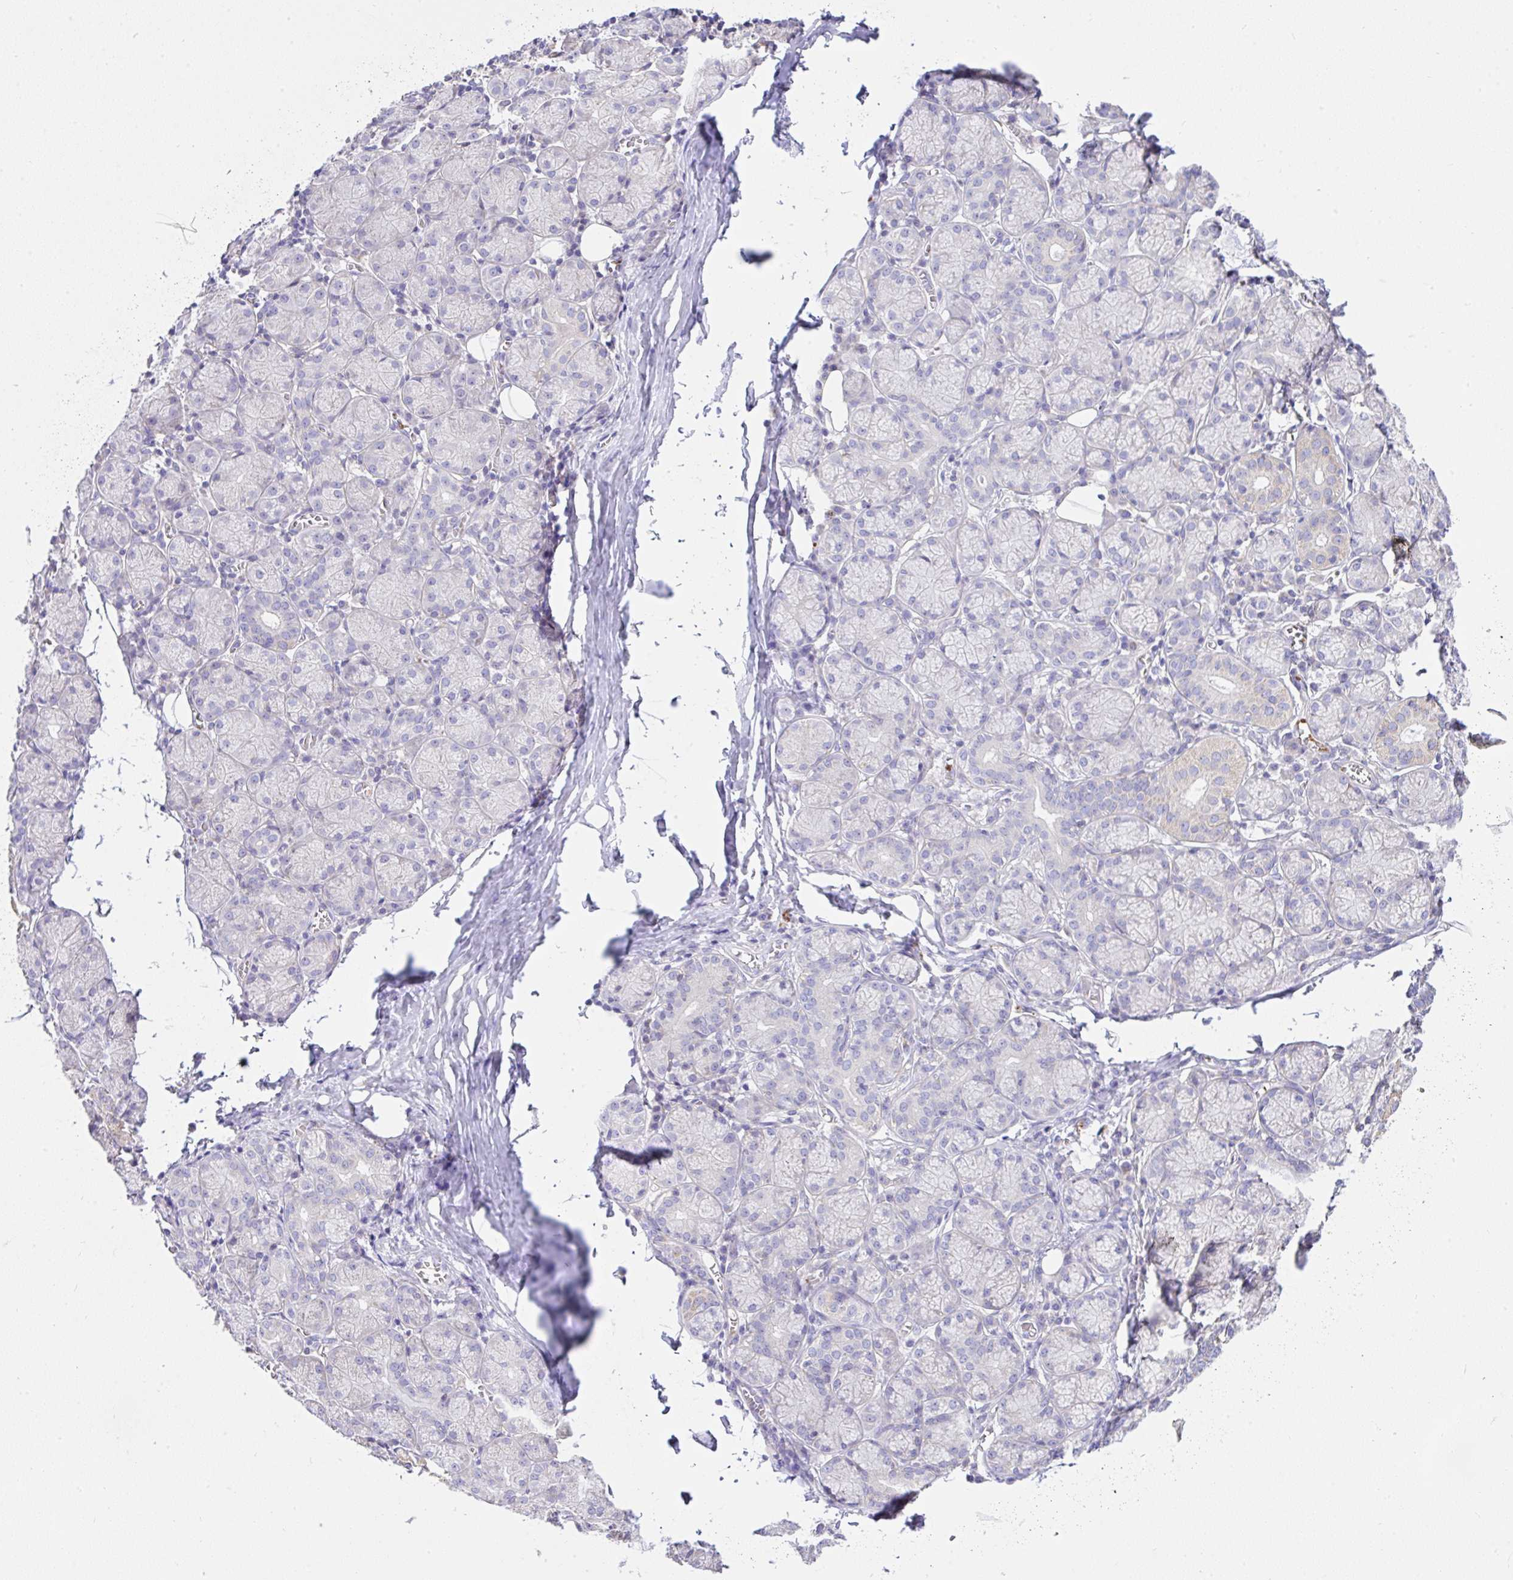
{"staining": {"intensity": "negative", "quantity": "none", "location": "none"}, "tissue": "salivary gland", "cell_type": "Glandular cells", "image_type": "normal", "snomed": [{"axis": "morphology", "description": "Normal tissue, NOS"}, {"axis": "topography", "description": "Salivary gland"}], "caption": "This is an IHC histopathology image of normal salivary gland. There is no staining in glandular cells.", "gene": "CCDC142", "patient": {"sex": "female", "age": 24}}